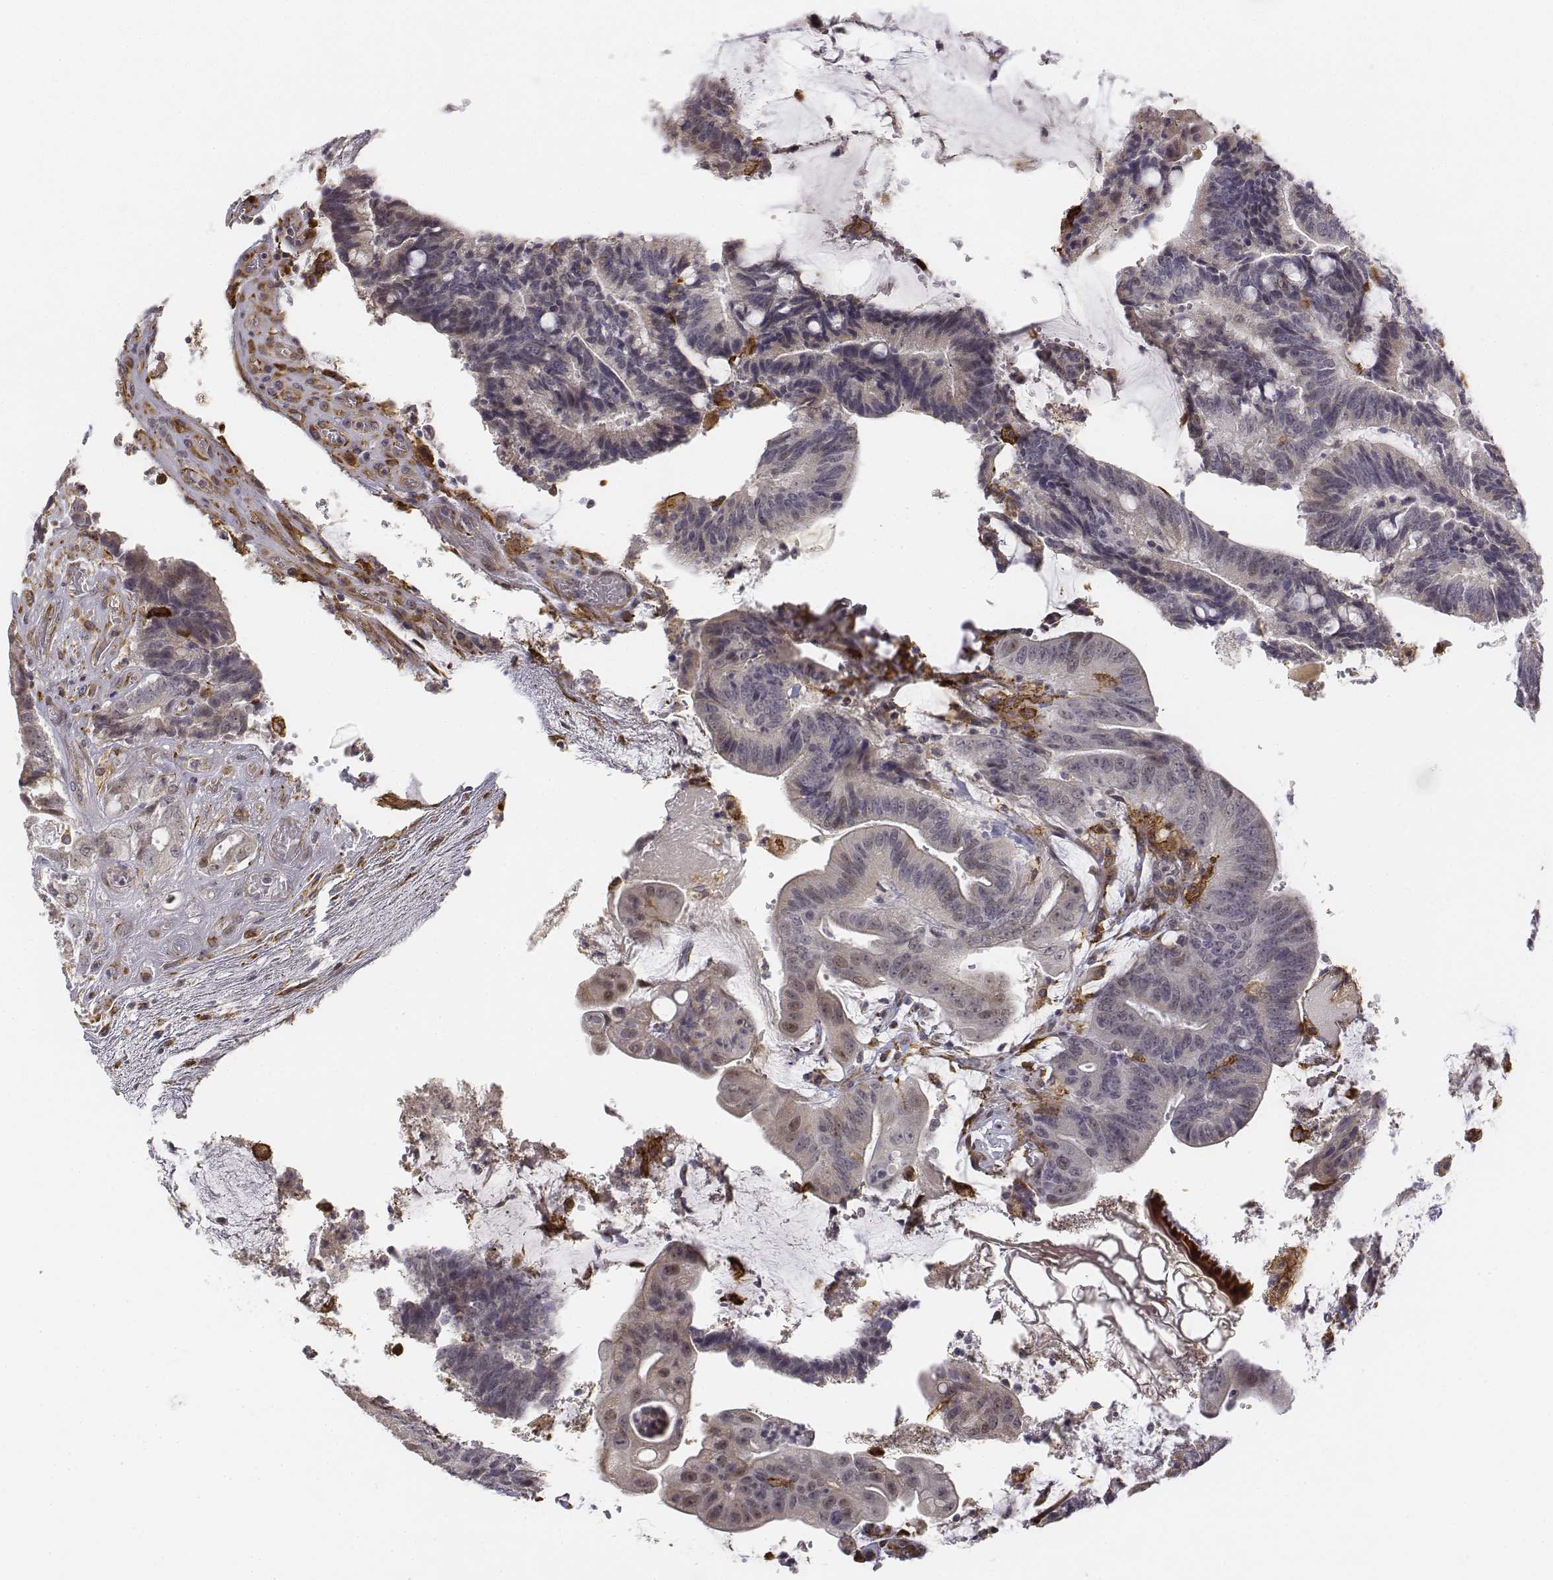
{"staining": {"intensity": "negative", "quantity": "none", "location": "none"}, "tissue": "colorectal cancer", "cell_type": "Tumor cells", "image_type": "cancer", "snomed": [{"axis": "morphology", "description": "Adenocarcinoma, NOS"}, {"axis": "topography", "description": "Colon"}], "caption": "Immunohistochemistry (IHC) of colorectal adenocarcinoma exhibits no staining in tumor cells.", "gene": "CD14", "patient": {"sex": "female", "age": 43}}